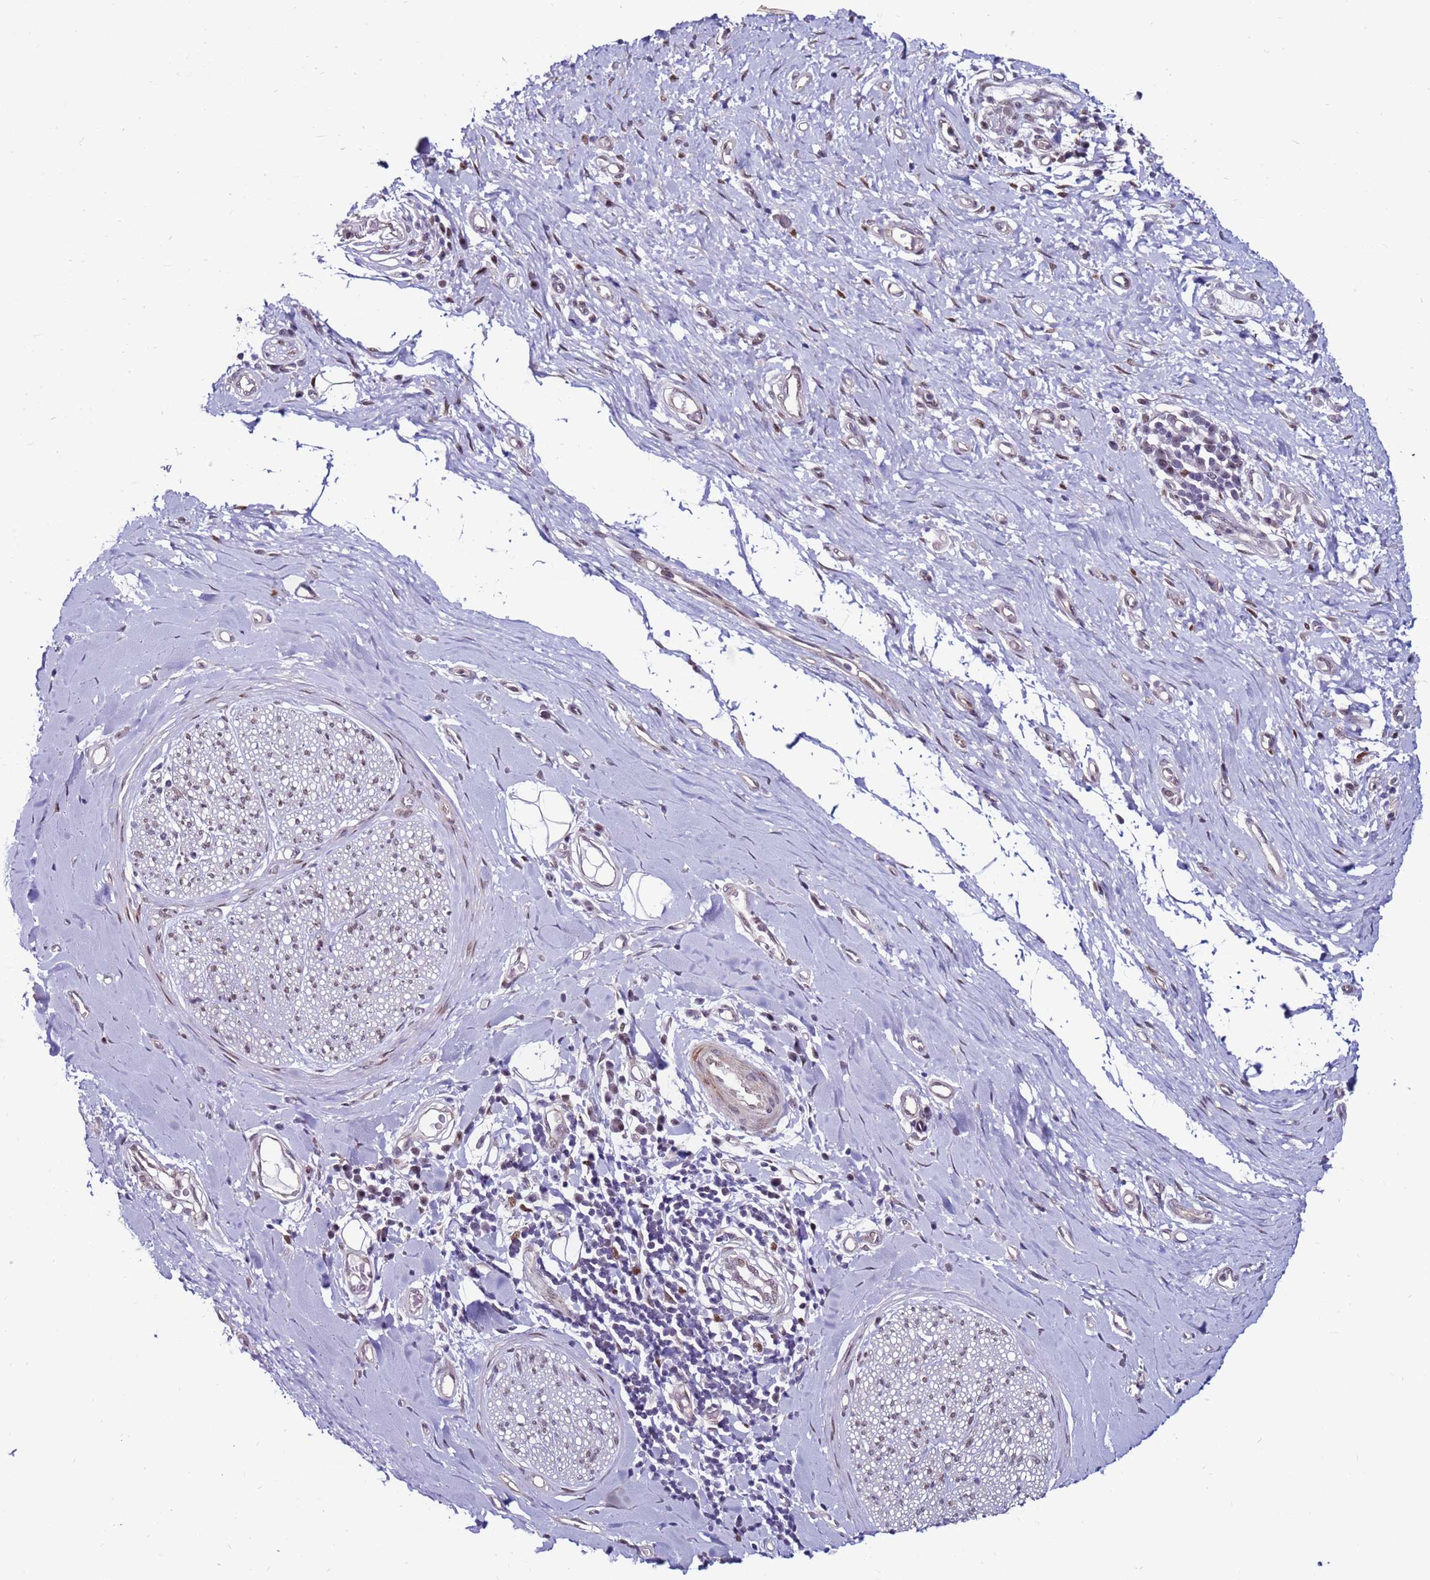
{"staining": {"intensity": "moderate", "quantity": "25%-75%", "location": "cytoplasmic/membranous,nuclear"}, "tissue": "adipose tissue", "cell_type": "Adipocytes", "image_type": "normal", "snomed": [{"axis": "morphology", "description": "Normal tissue, NOS"}, {"axis": "morphology", "description": "Adenocarcinoma, NOS"}, {"axis": "topography", "description": "Esophagus"}, {"axis": "topography", "description": "Stomach, upper"}, {"axis": "topography", "description": "Peripheral nerve tissue"}], "caption": "Immunohistochemistry image of benign adipose tissue stained for a protein (brown), which shows medium levels of moderate cytoplasmic/membranous,nuclear staining in about 25%-75% of adipocytes.", "gene": "KPNA4", "patient": {"sex": "male", "age": 62}}